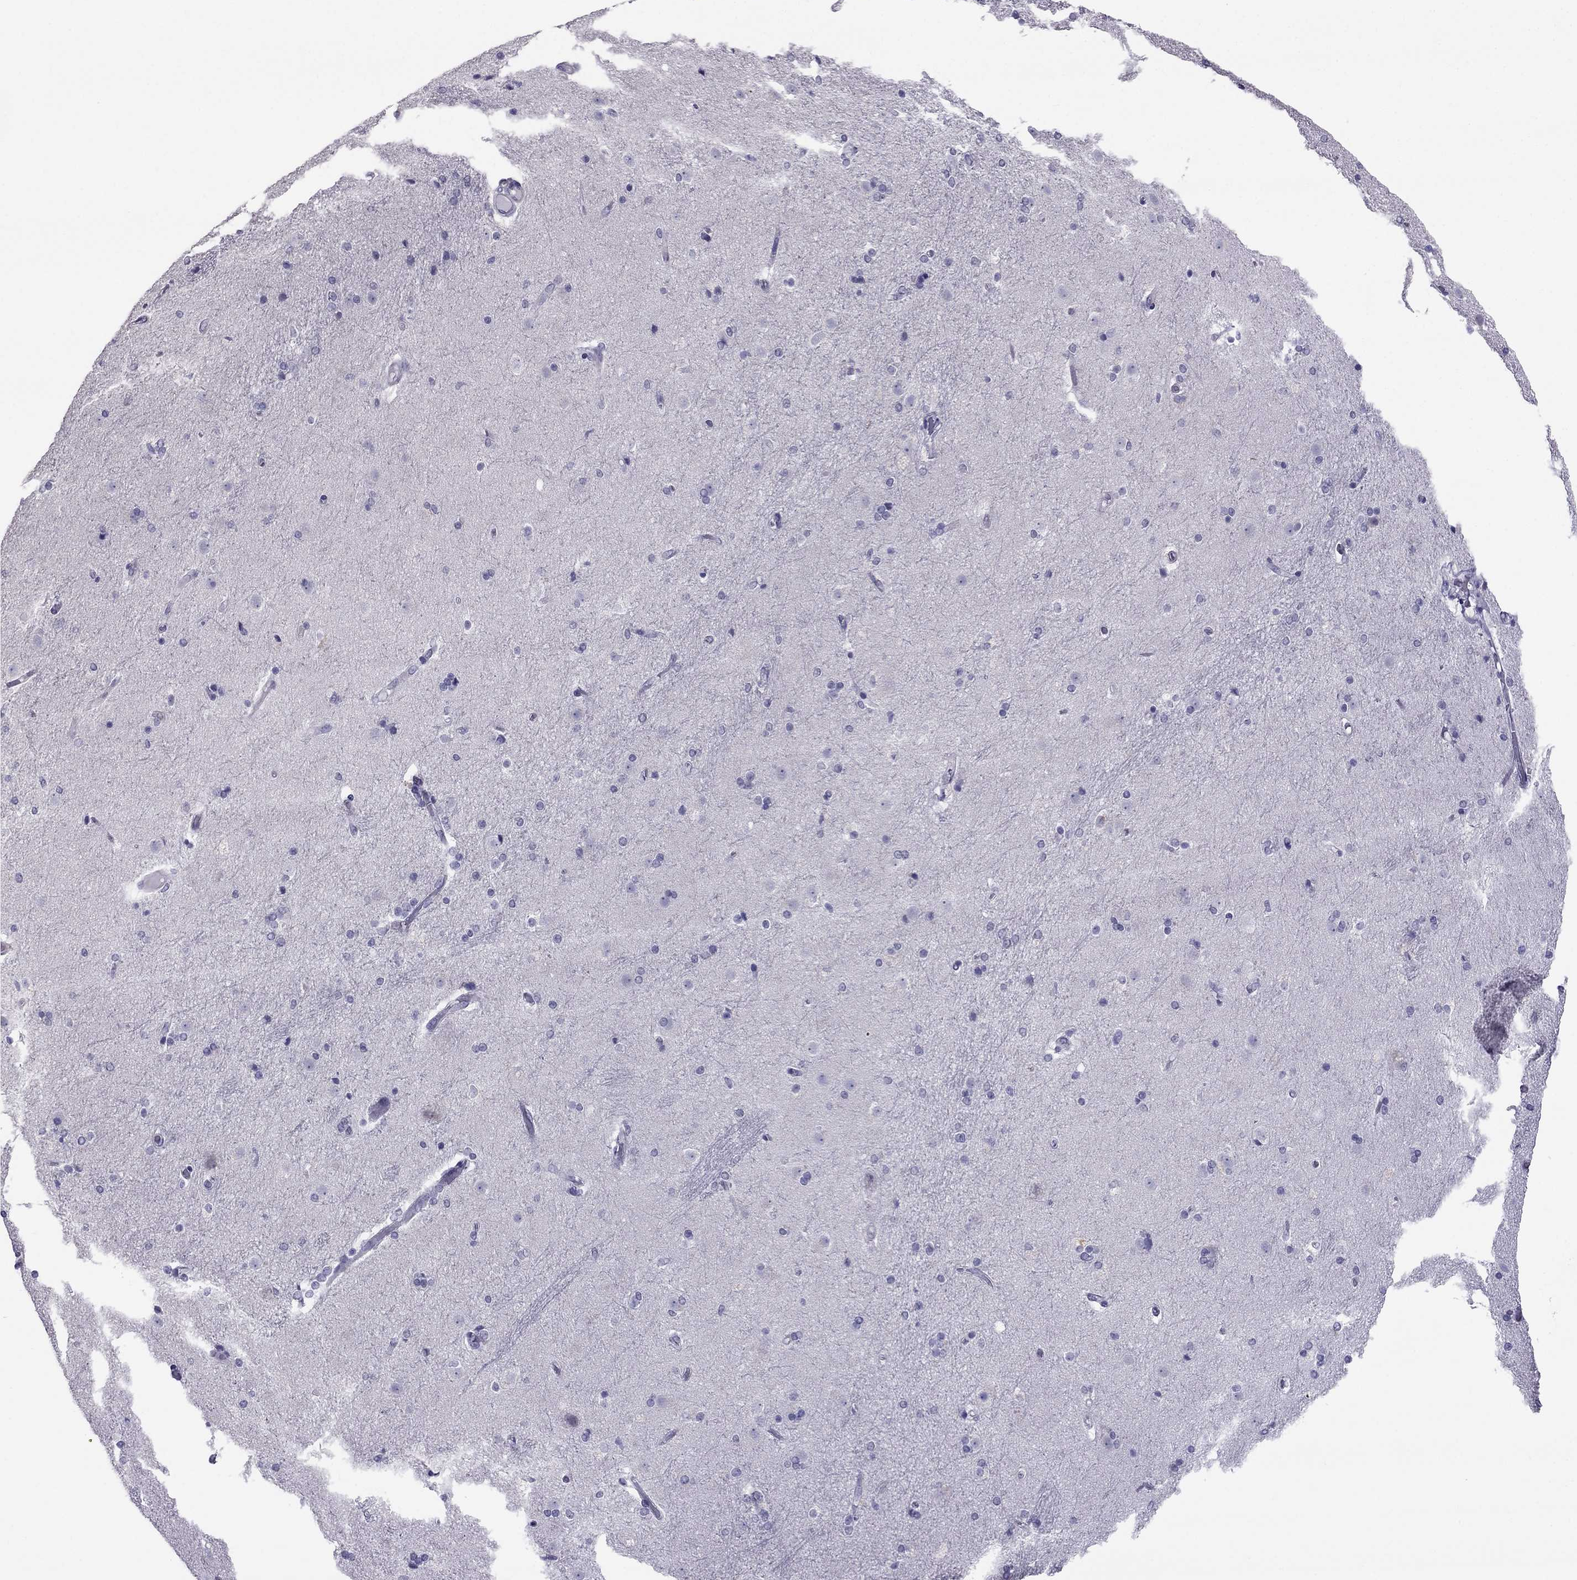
{"staining": {"intensity": "negative", "quantity": "none", "location": "none"}, "tissue": "caudate", "cell_type": "Glial cells", "image_type": "normal", "snomed": [{"axis": "morphology", "description": "Normal tissue, NOS"}, {"axis": "topography", "description": "Lateral ventricle wall"}], "caption": "Caudate stained for a protein using immunohistochemistry demonstrates no positivity glial cells.", "gene": "CROCC2", "patient": {"sex": "male", "age": 54}}